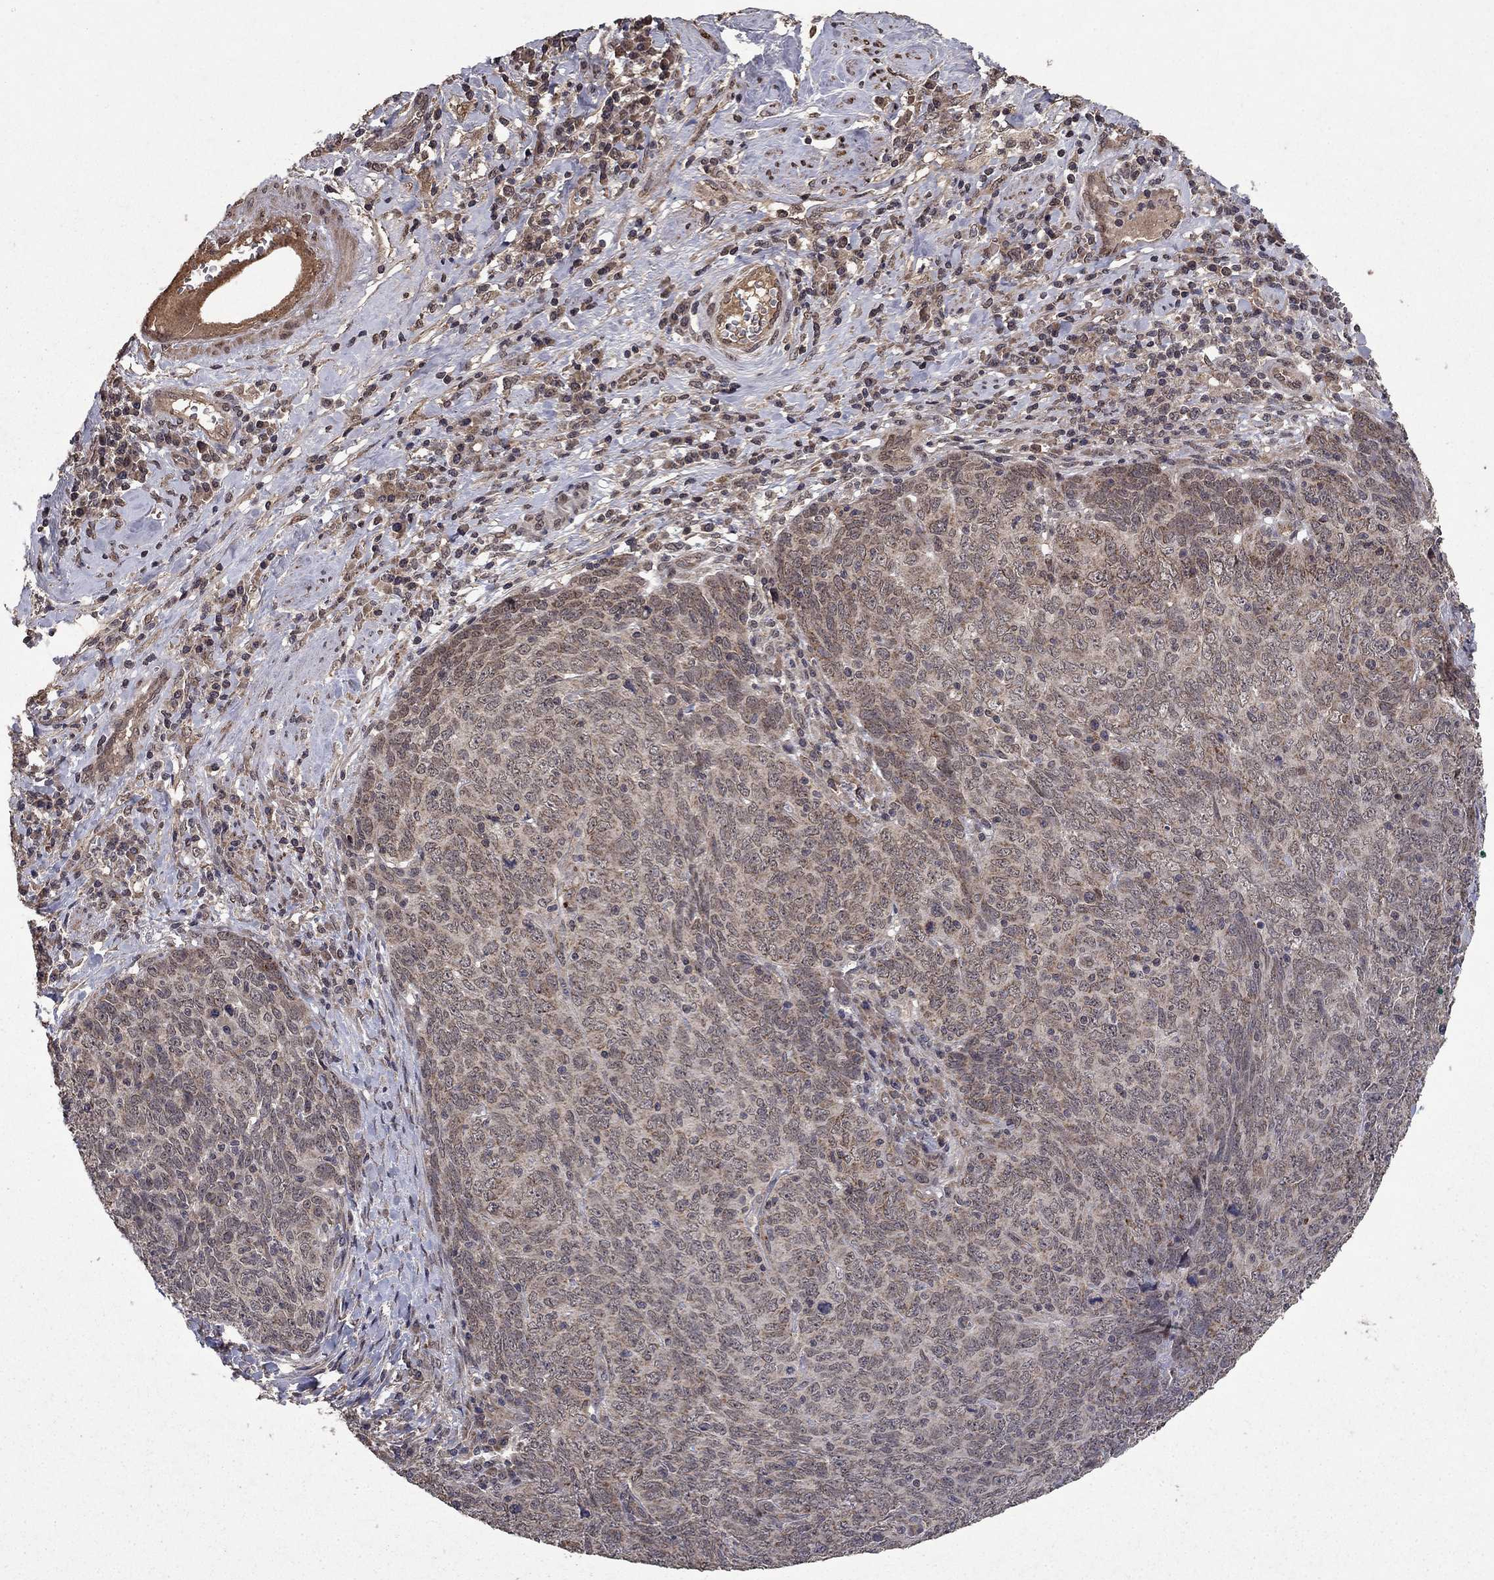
{"staining": {"intensity": "strong", "quantity": "<25%", "location": "cytoplasmic/membranous"}, "tissue": "skin cancer", "cell_type": "Tumor cells", "image_type": "cancer", "snomed": [{"axis": "morphology", "description": "Squamous cell carcinoma, NOS"}, {"axis": "topography", "description": "Skin"}, {"axis": "topography", "description": "Anal"}], "caption": "Brown immunohistochemical staining in human skin cancer (squamous cell carcinoma) exhibits strong cytoplasmic/membranous staining in about <25% of tumor cells.", "gene": "DHRS1", "patient": {"sex": "female", "age": 51}}